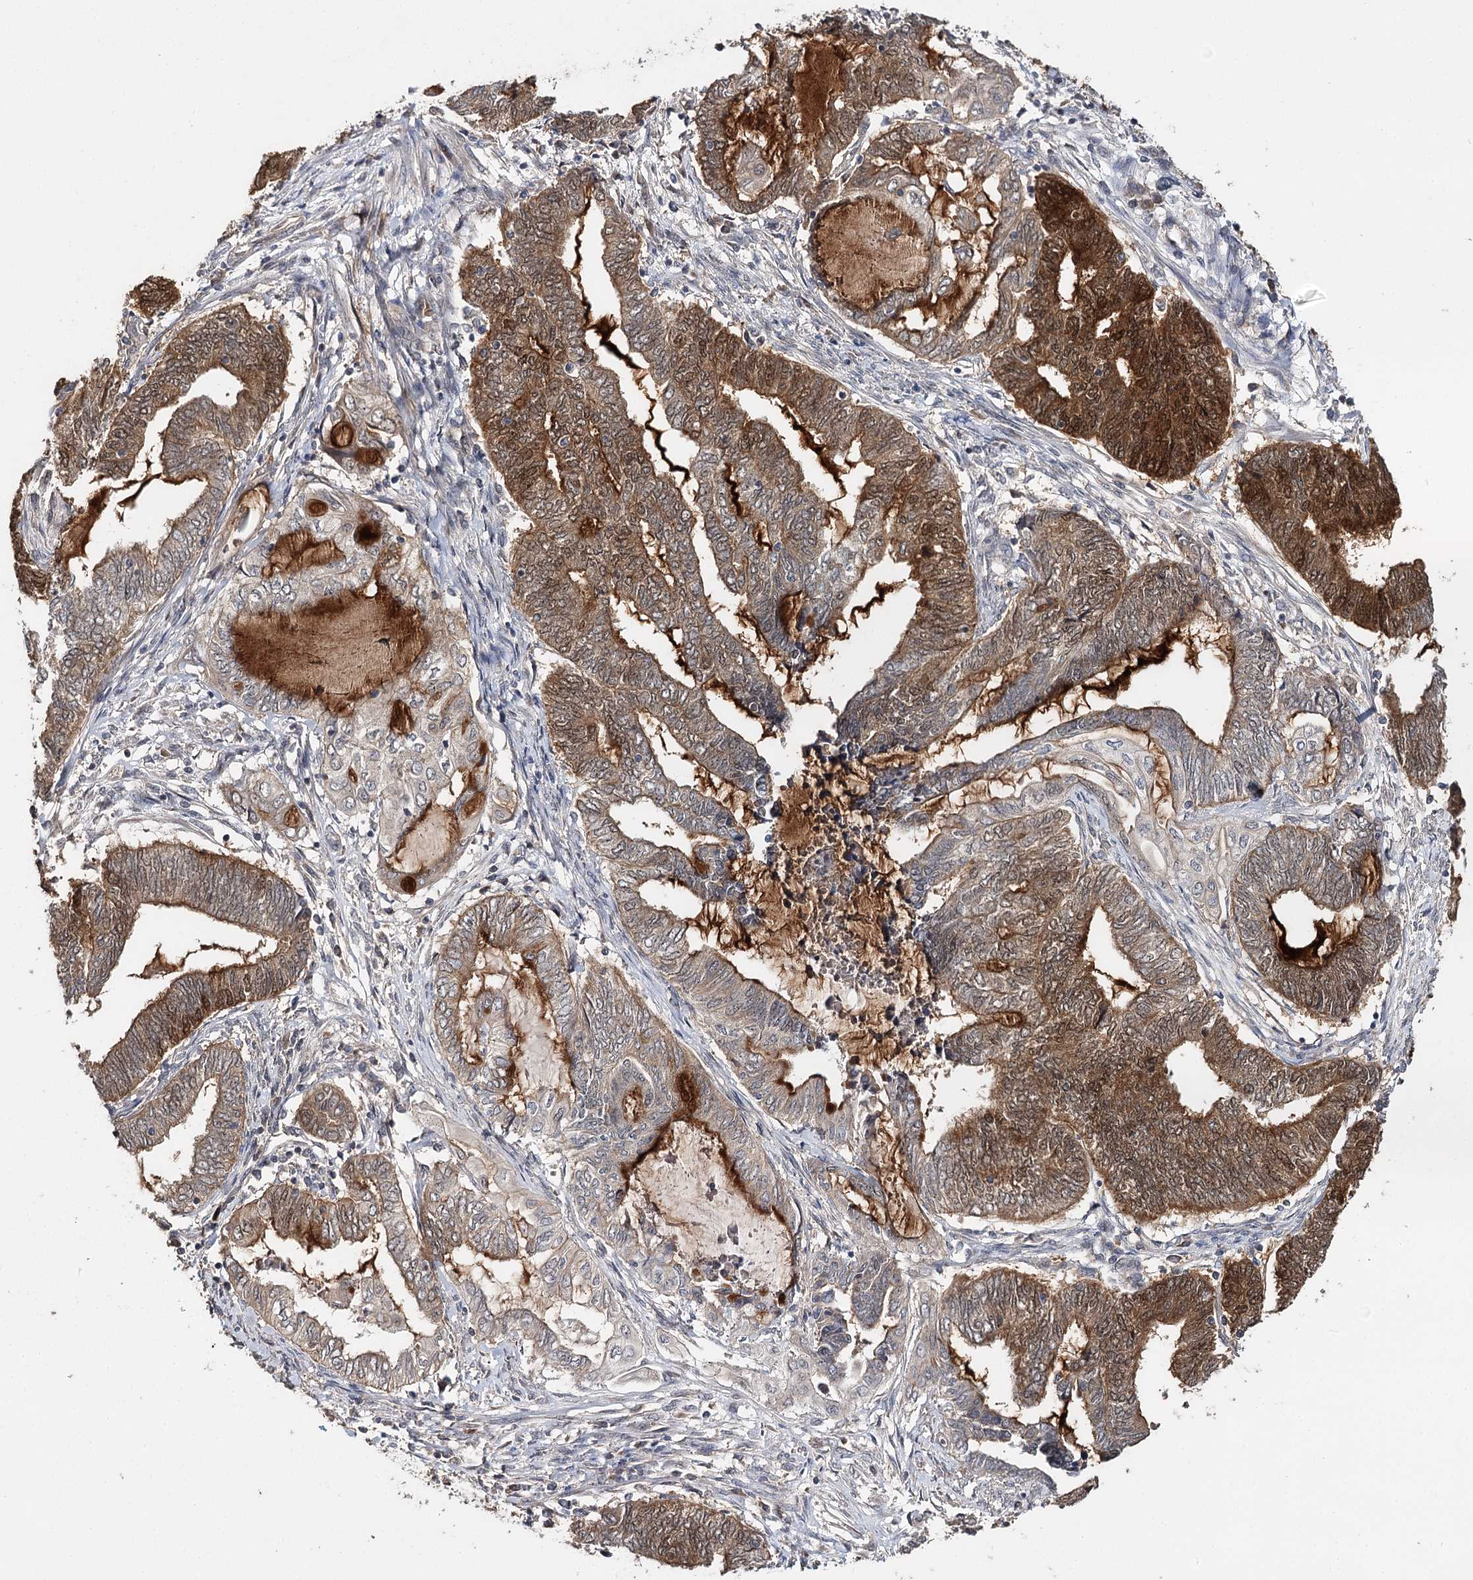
{"staining": {"intensity": "moderate", "quantity": ">75%", "location": "cytoplasmic/membranous,nuclear"}, "tissue": "endometrial cancer", "cell_type": "Tumor cells", "image_type": "cancer", "snomed": [{"axis": "morphology", "description": "Adenocarcinoma, NOS"}, {"axis": "topography", "description": "Uterus"}, {"axis": "topography", "description": "Endometrium"}], "caption": "Immunohistochemical staining of adenocarcinoma (endometrial) demonstrates moderate cytoplasmic/membranous and nuclear protein positivity in about >75% of tumor cells.", "gene": "NOPCHAP1", "patient": {"sex": "female", "age": 70}}